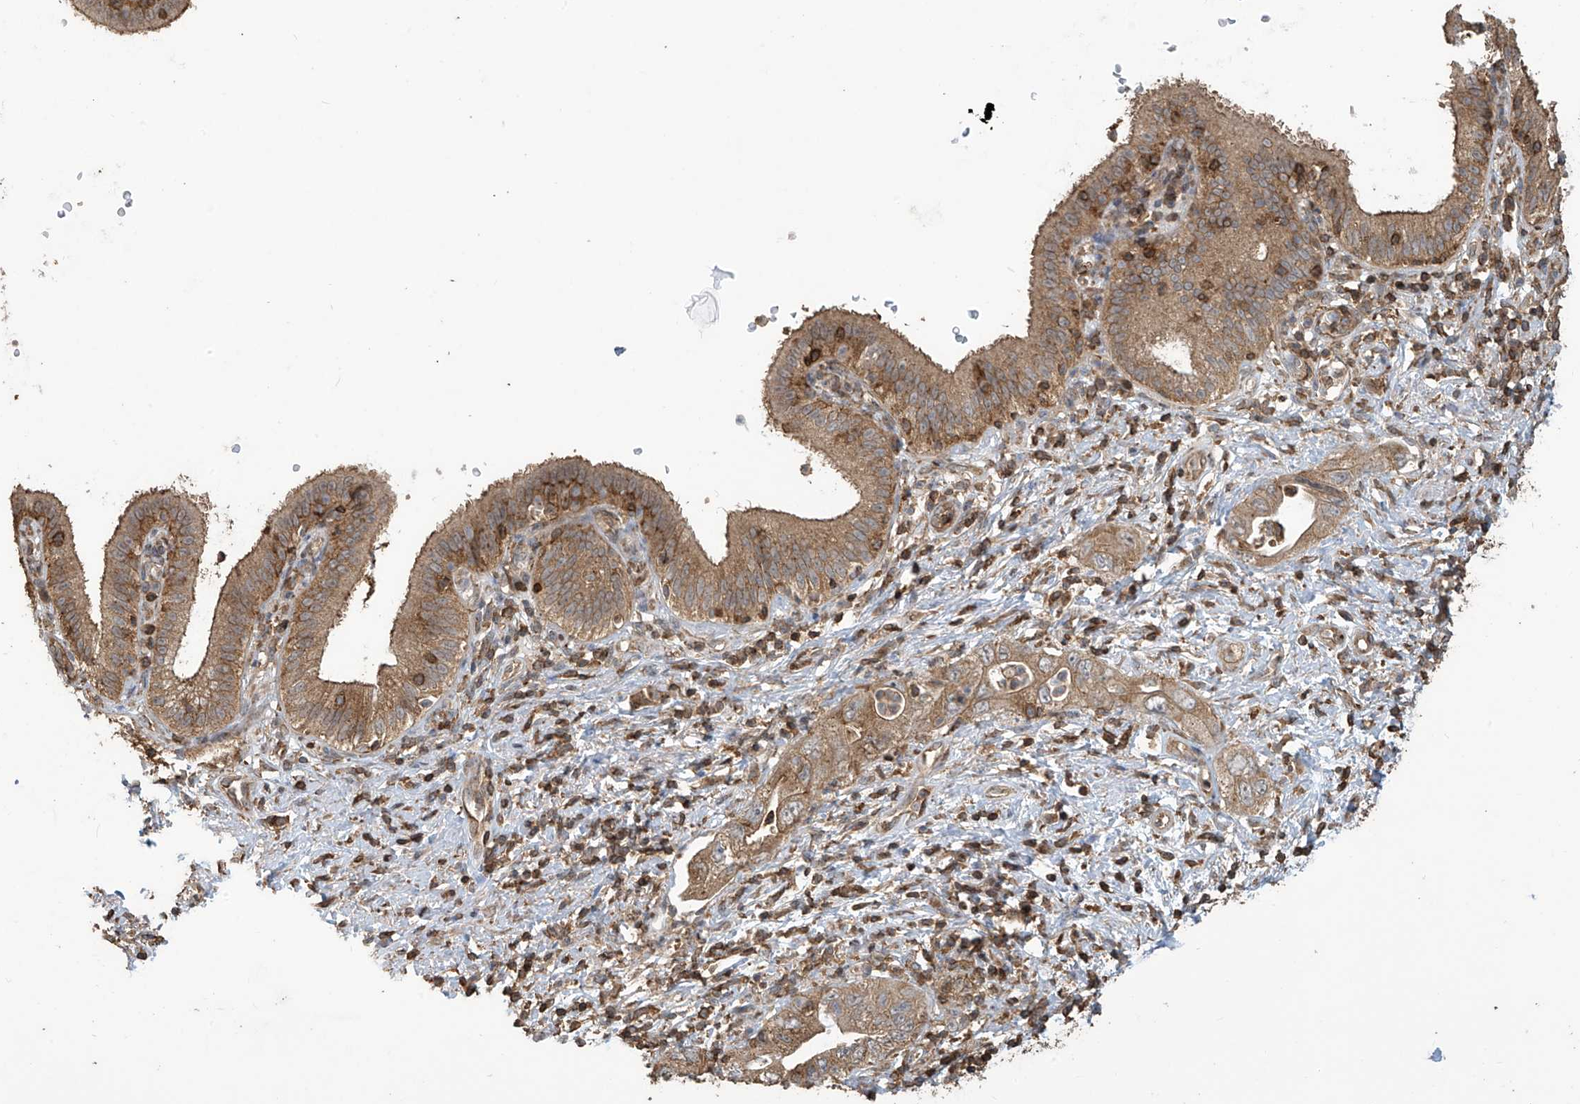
{"staining": {"intensity": "moderate", "quantity": ">75%", "location": "cytoplasmic/membranous"}, "tissue": "pancreatic cancer", "cell_type": "Tumor cells", "image_type": "cancer", "snomed": [{"axis": "morphology", "description": "Adenocarcinoma, NOS"}, {"axis": "topography", "description": "Pancreas"}], "caption": "Protein expression analysis of pancreatic cancer (adenocarcinoma) displays moderate cytoplasmic/membranous positivity in approximately >75% of tumor cells.", "gene": "COX10", "patient": {"sex": "female", "age": 73}}